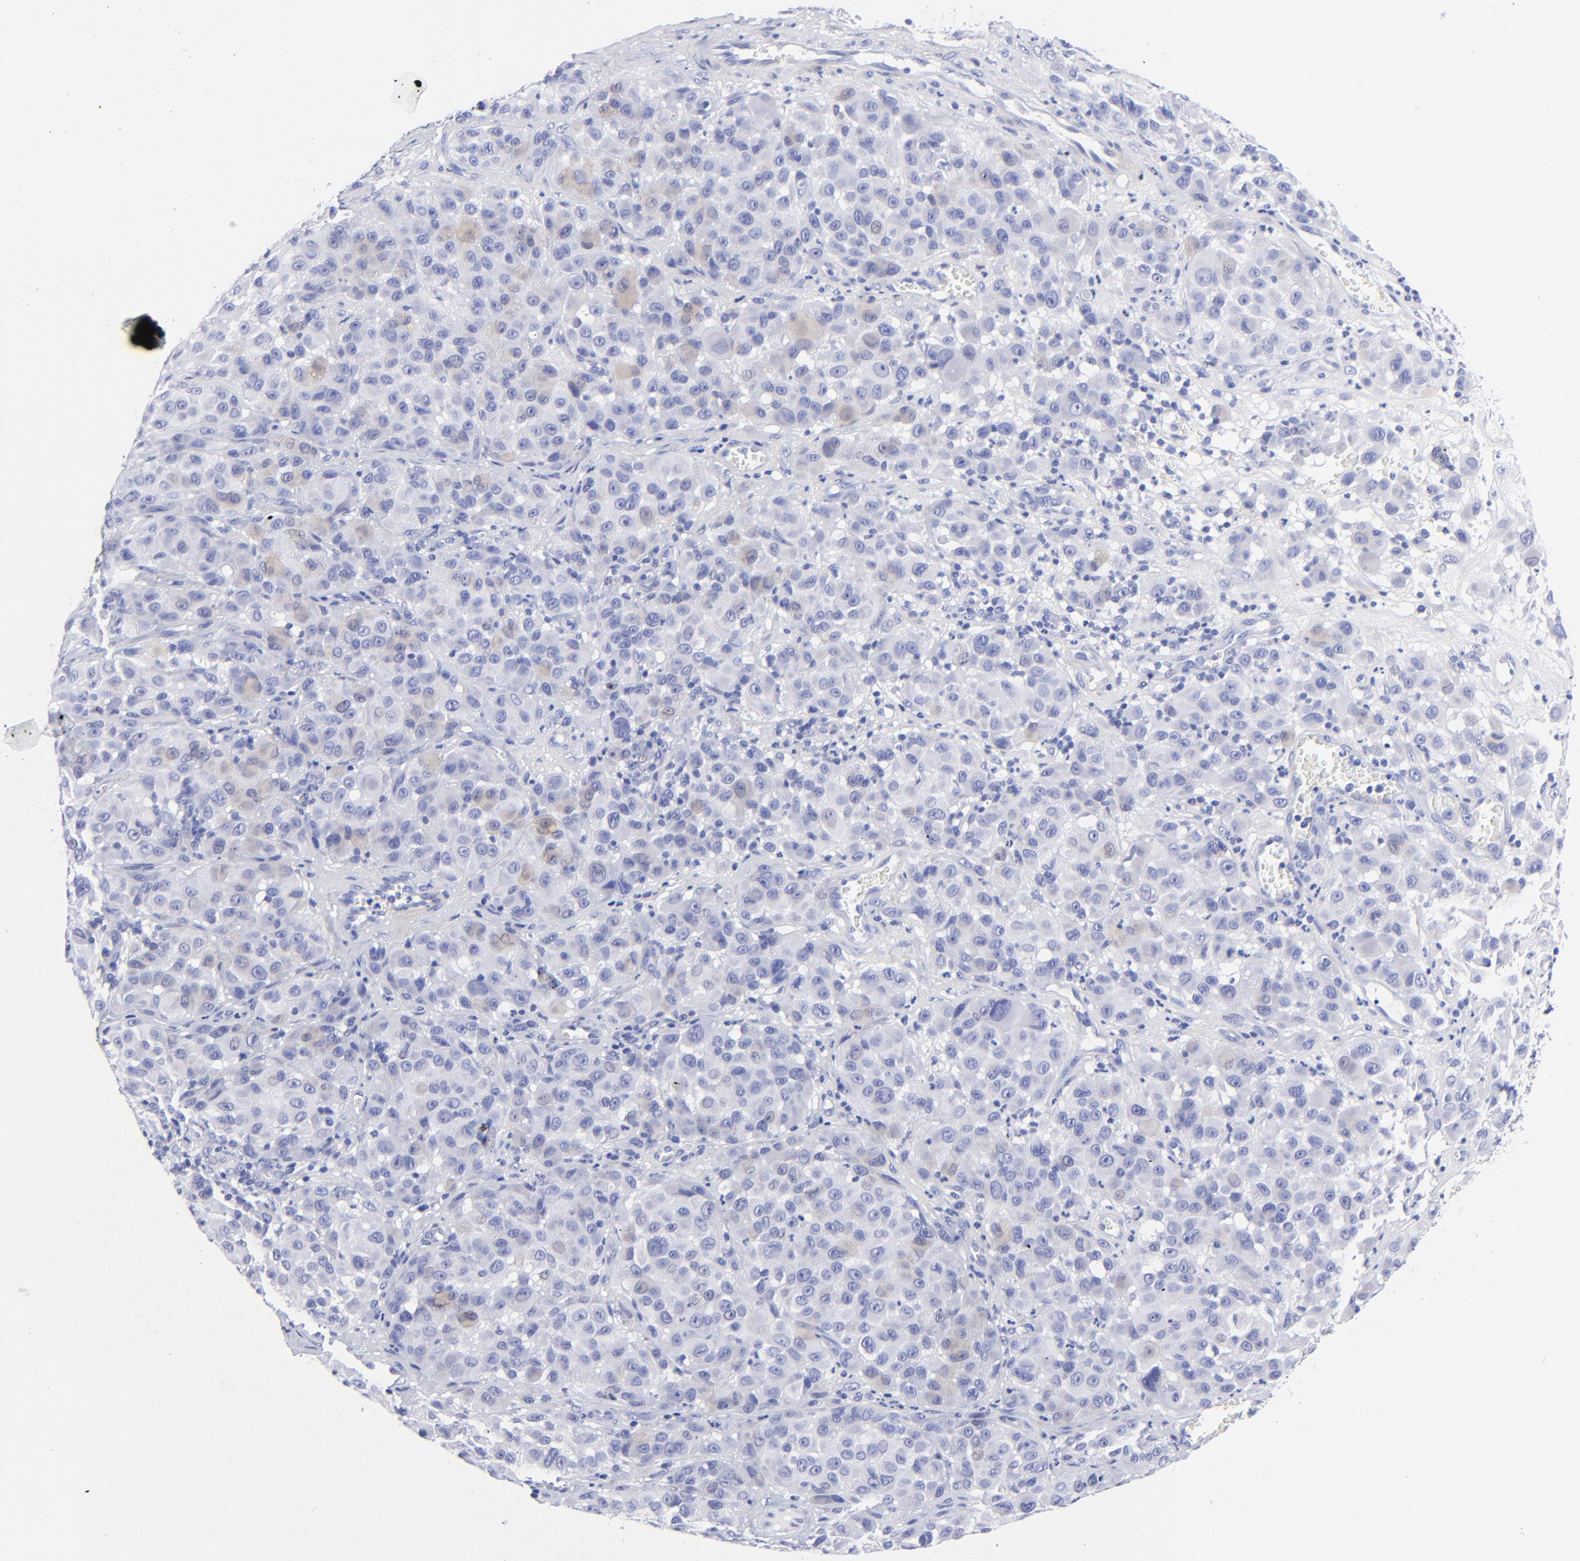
{"staining": {"intensity": "negative", "quantity": "none", "location": "none"}, "tissue": "melanoma", "cell_type": "Tumor cells", "image_type": "cancer", "snomed": [{"axis": "morphology", "description": "Malignant melanoma, NOS"}, {"axis": "topography", "description": "Skin"}], "caption": "Tumor cells are negative for protein expression in human melanoma.", "gene": "HORMAD2", "patient": {"sex": "female", "age": 21}}